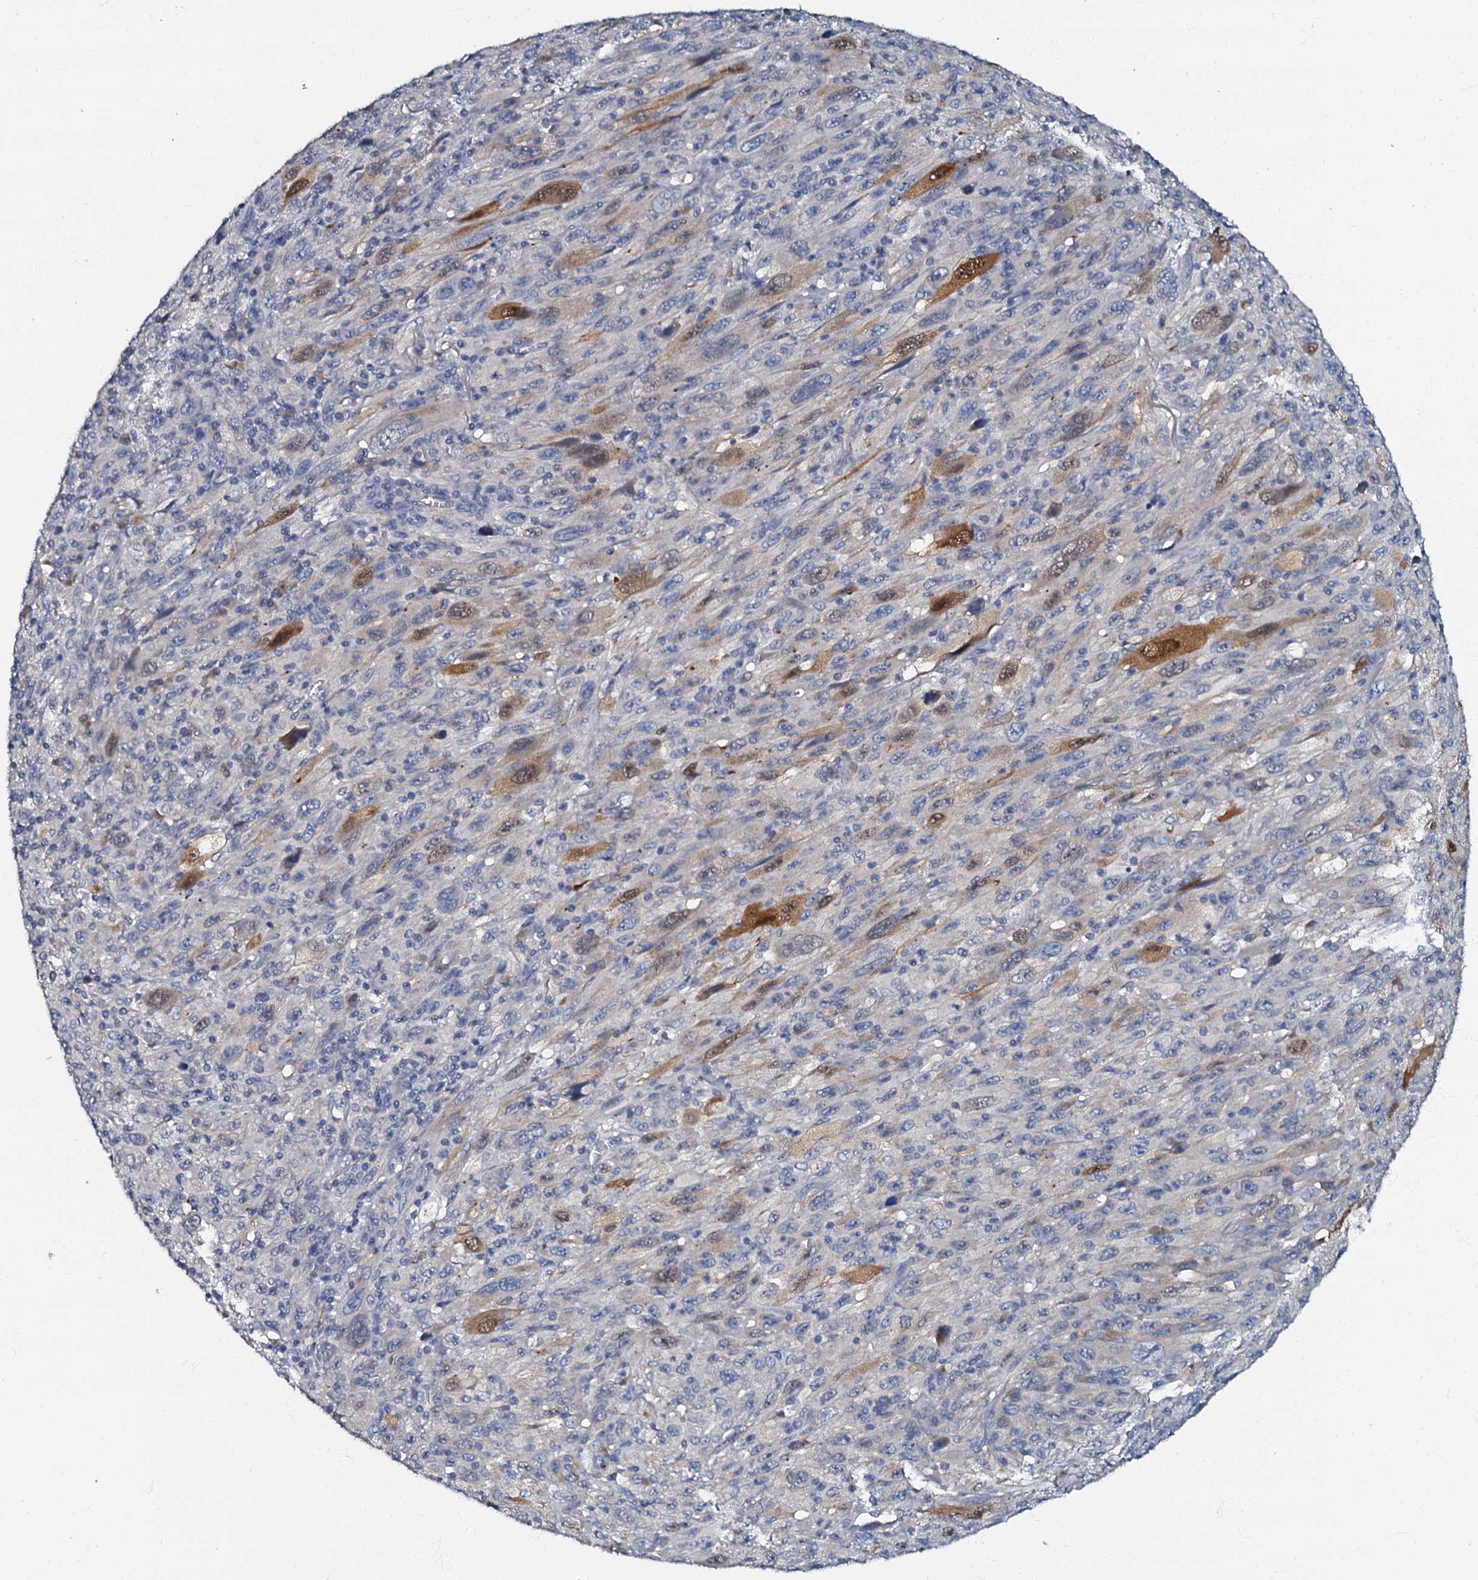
{"staining": {"intensity": "moderate", "quantity": "<25%", "location": "cytoplasmic/membranous,nuclear"}, "tissue": "melanoma", "cell_type": "Tumor cells", "image_type": "cancer", "snomed": [{"axis": "morphology", "description": "Malignant melanoma, Metastatic site"}, {"axis": "topography", "description": "Skin"}], "caption": "IHC histopathology image of neoplastic tissue: melanoma stained using immunohistochemistry shows low levels of moderate protein expression localized specifically in the cytoplasmic/membranous and nuclear of tumor cells, appearing as a cytoplasmic/membranous and nuclear brown color.", "gene": "OLAH", "patient": {"sex": "female", "age": 56}}